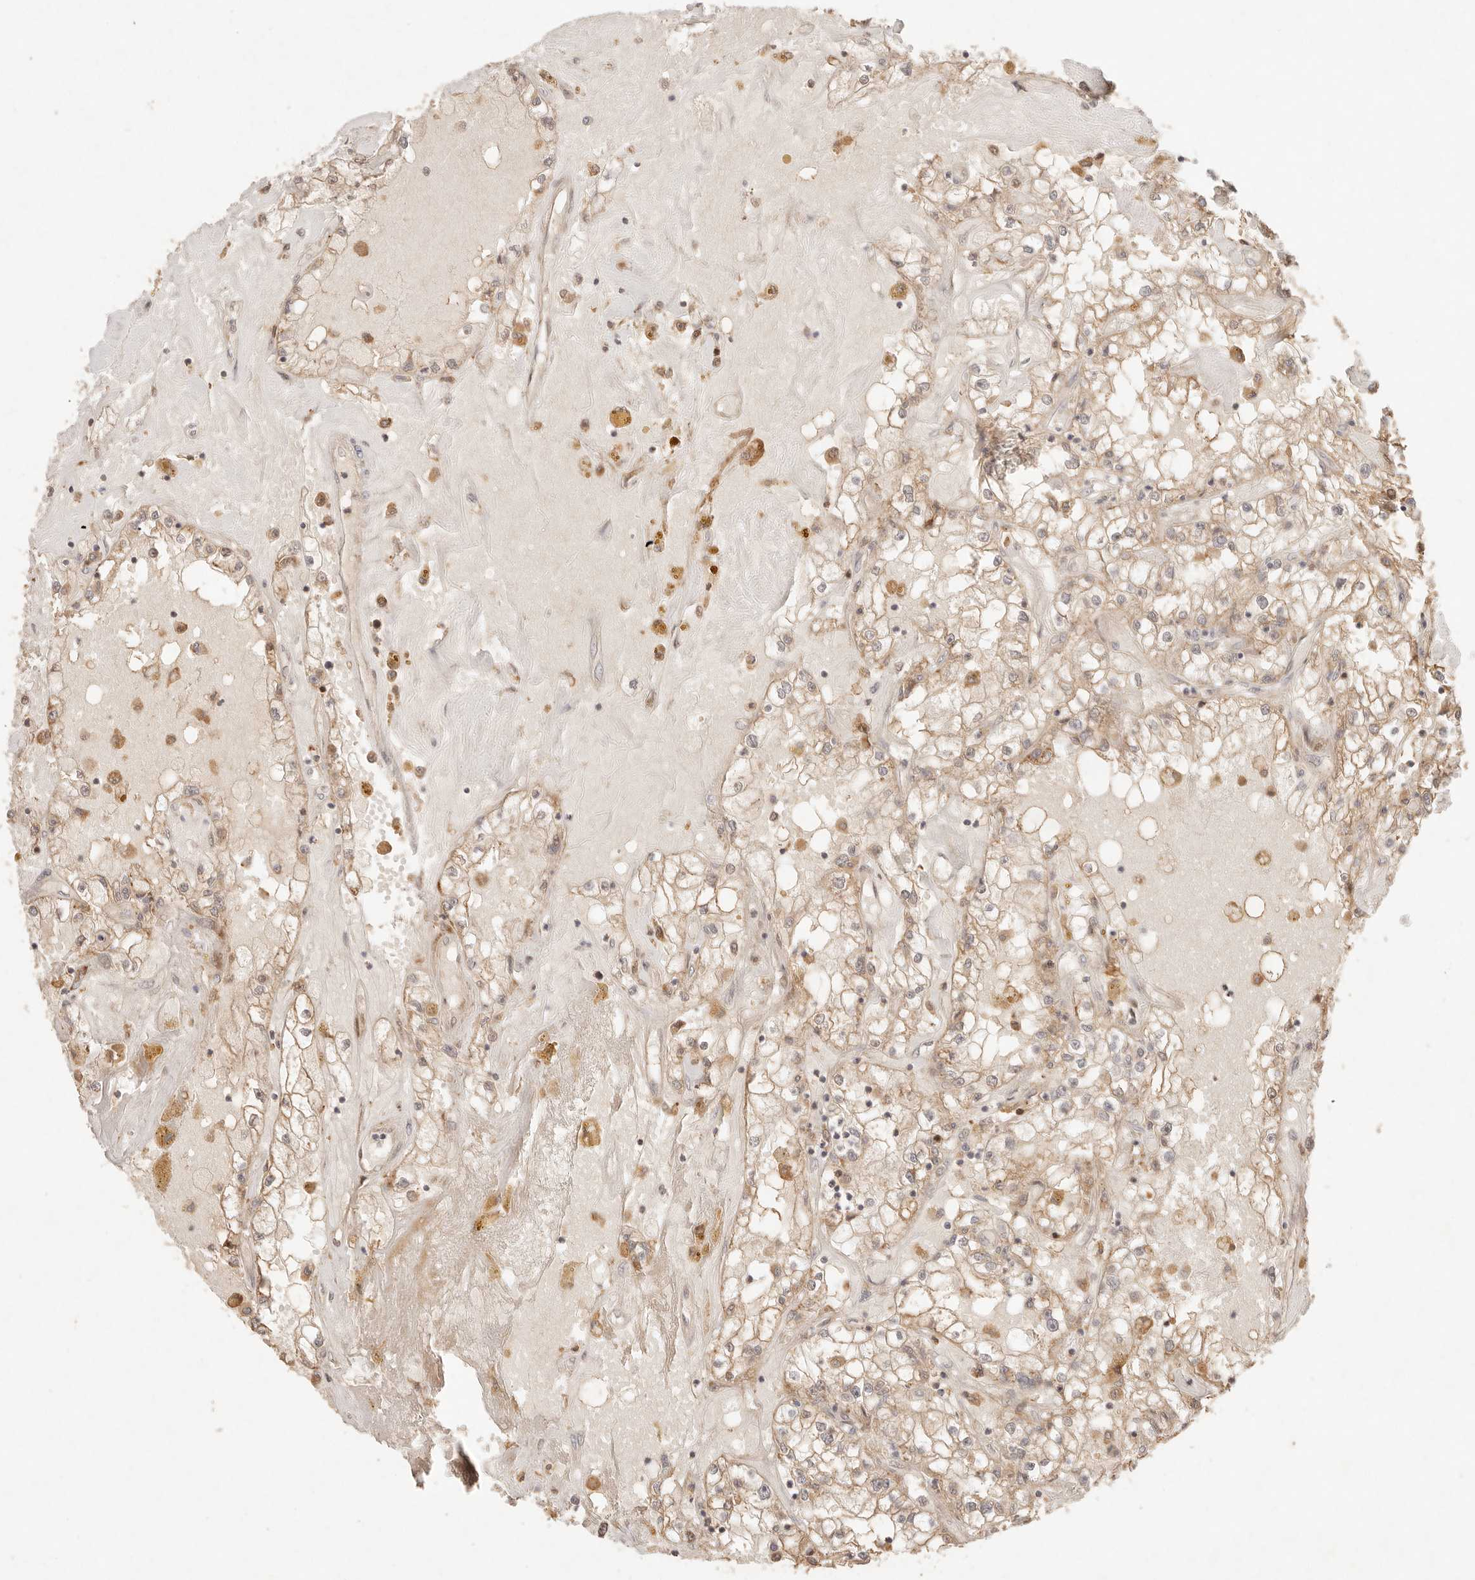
{"staining": {"intensity": "moderate", "quantity": ">75%", "location": "cytoplasmic/membranous"}, "tissue": "renal cancer", "cell_type": "Tumor cells", "image_type": "cancer", "snomed": [{"axis": "morphology", "description": "Adenocarcinoma, NOS"}, {"axis": "topography", "description": "Kidney"}], "caption": "Human renal cancer (adenocarcinoma) stained for a protein (brown) reveals moderate cytoplasmic/membranous positive staining in approximately >75% of tumor cells.", "gene": "PHLDA3", "patient": {"sex": "male", "age": 56}}